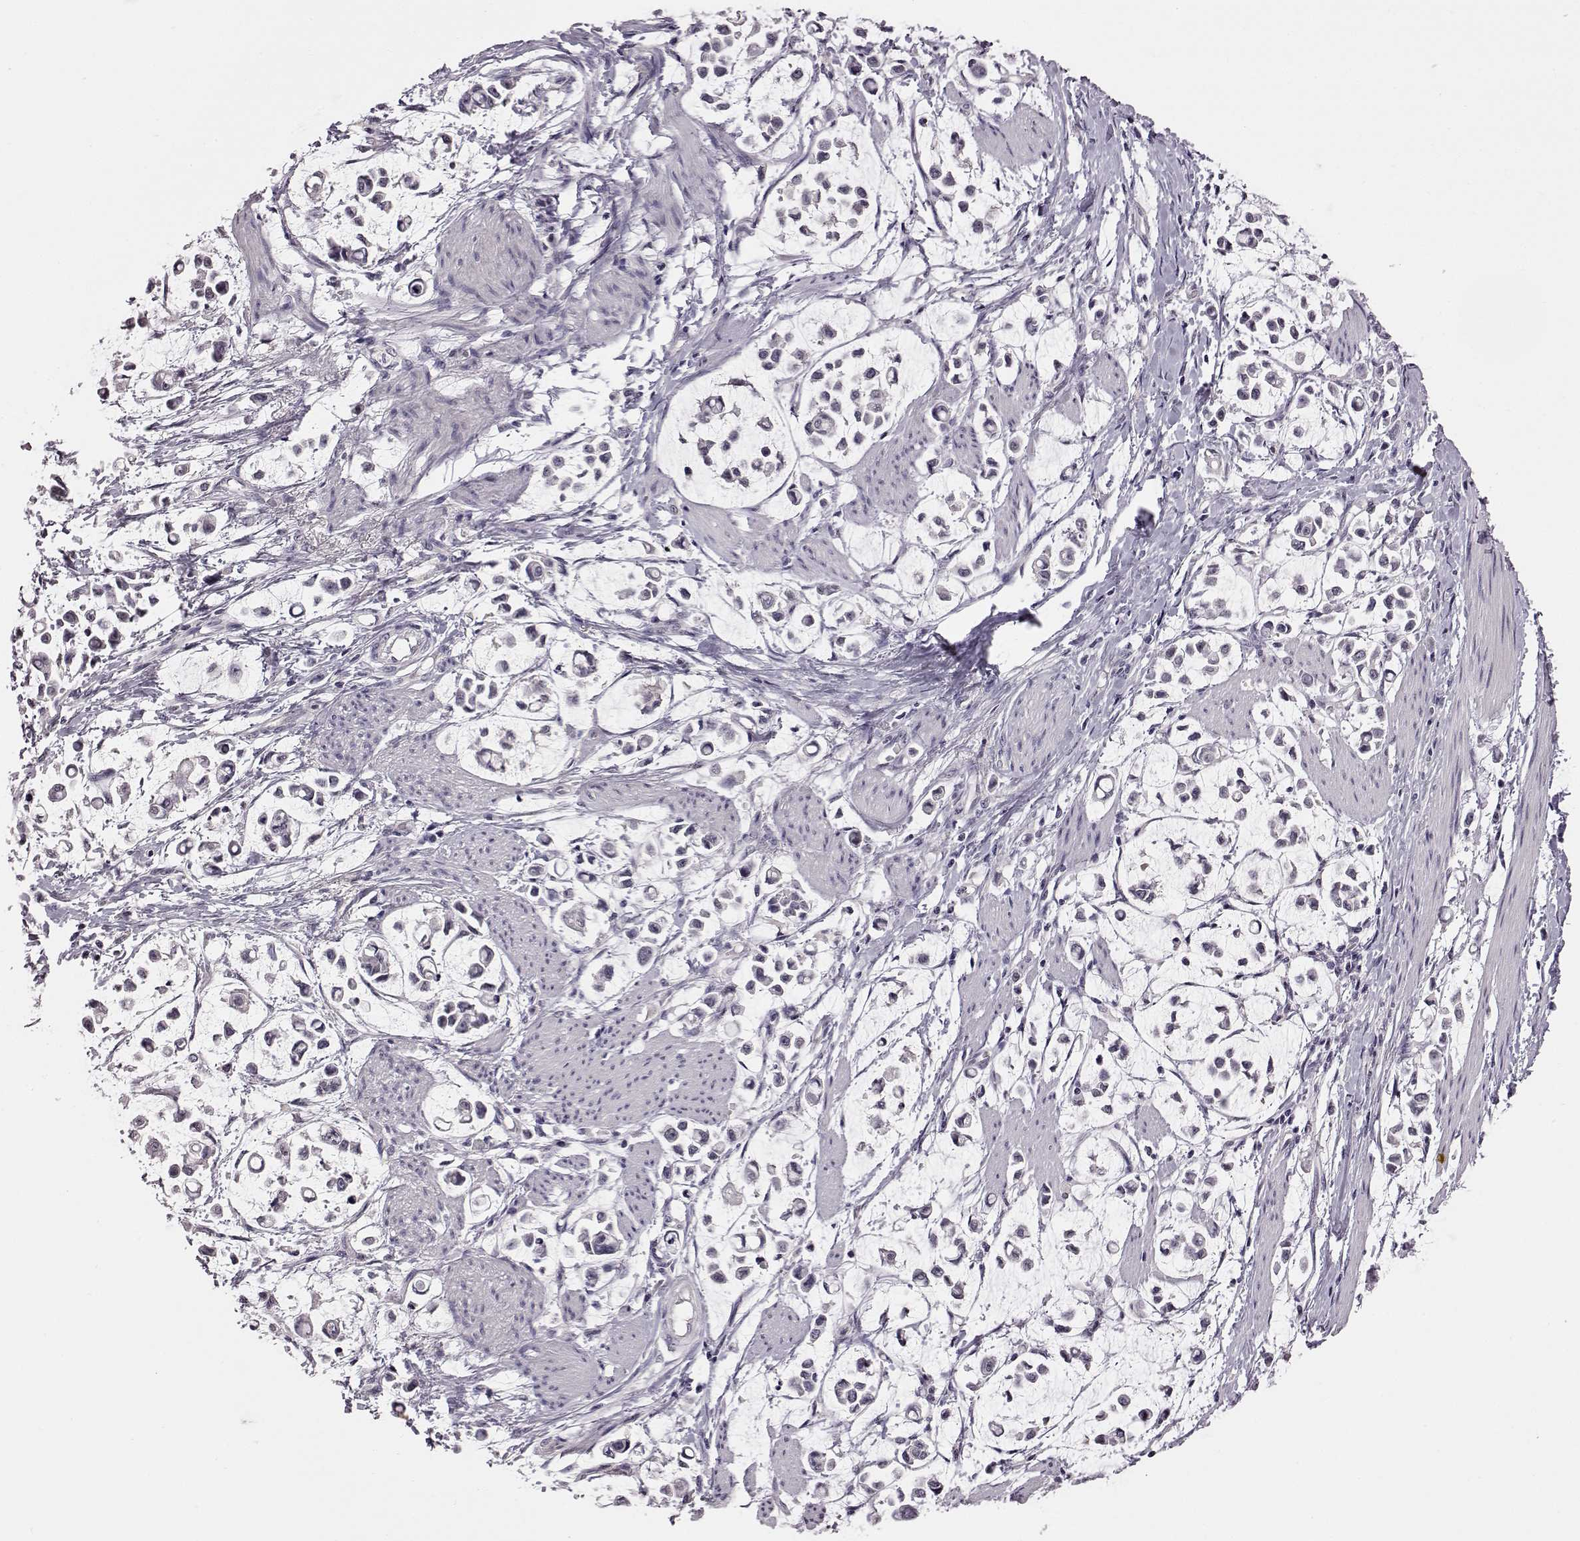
{"staining": {"intensity": "negative", "quantity": "none", "location": "none"}, "tissue": "stomach cancer", "cell_type": "Tumor cells", "image_type": "cancer", "snomed": [{"axis": "morphology", "description": "Adenocarcinoma, NOS"}, {"axis": "topography", "description": "Stomach"}], "caption": "DAB immunohistochemical staining of human stomach cancer (adenocarcinoma) reveals no significant expression in tumor cells.", "gene": "C10orf62", "patient": {"sex": "male", "age": 82}}